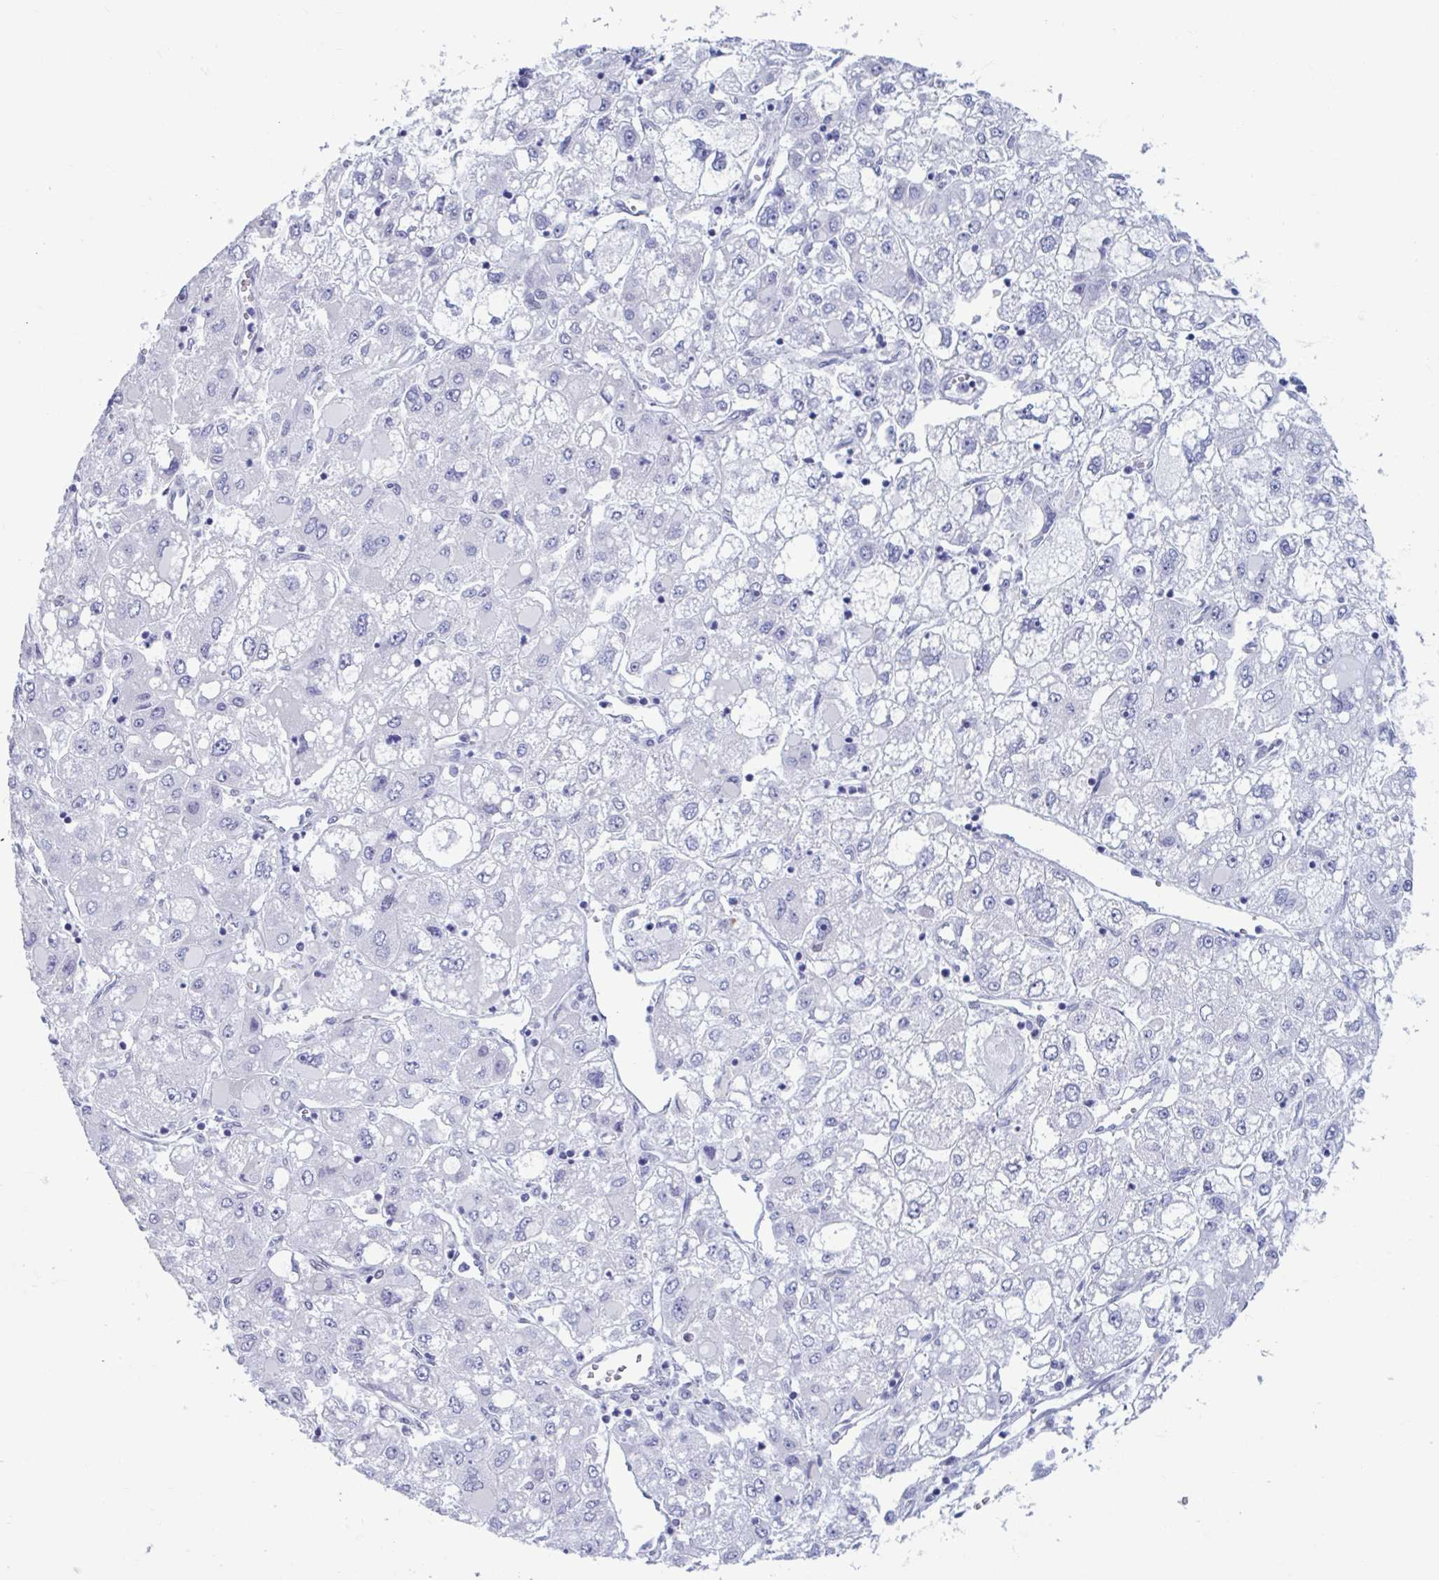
{"staining": {"intensity": "negative", "quantity": "none", "location": "none"}, "tissue": "liver cancer", "cell_type": "Tumor cells", "image_type": "cancer", "snomed": [{"axis": "morphology", "description": "Carcinoma, Hepatocellular, NOS"}, {"axis": "topography", "description": "Liver"}], "caption": "Tumor cells are negative for brown protein staining in liver hepatocellular carcinoma.", "gene": "MSMB", "patient": {"sex": "male", "age": 40}}